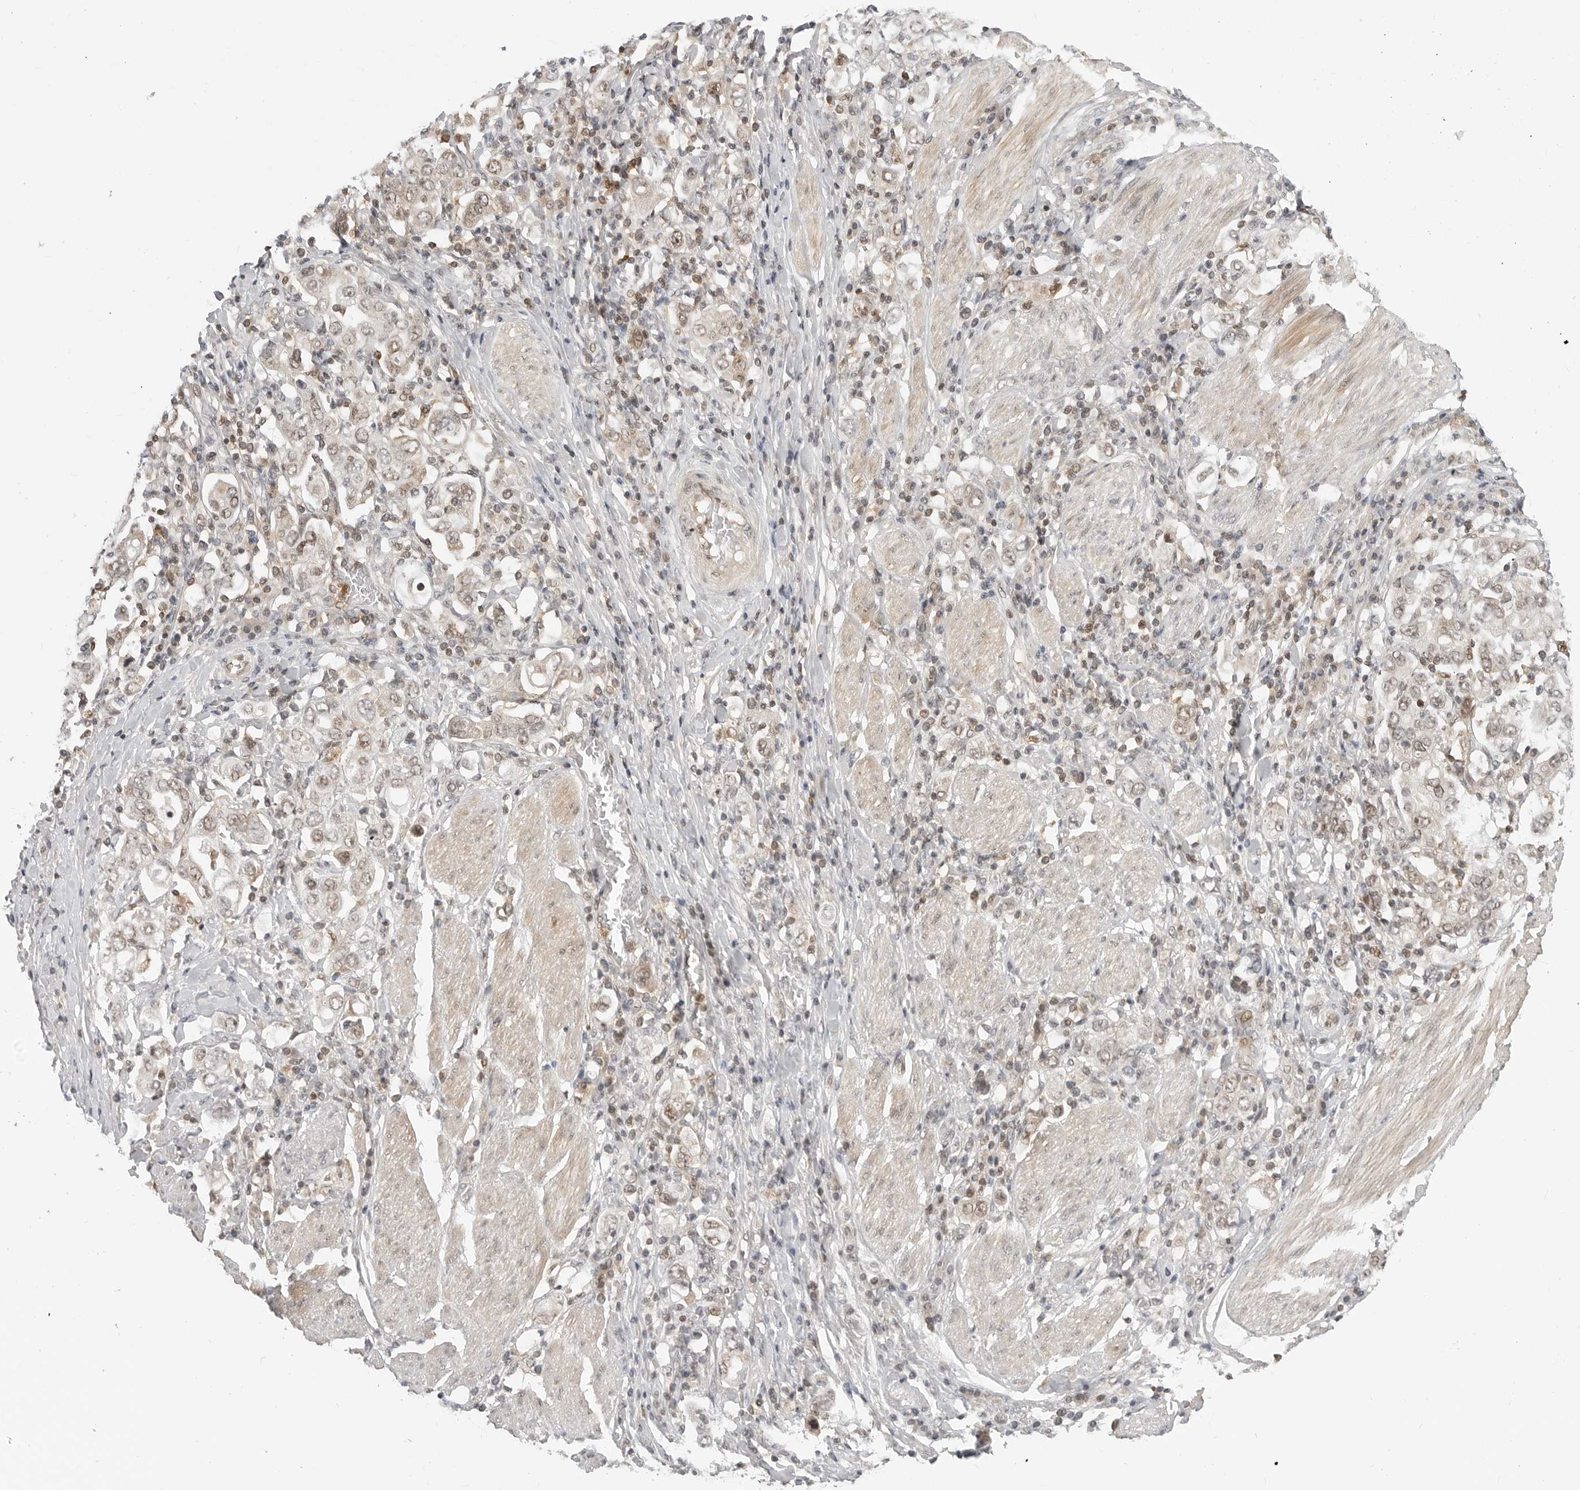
{"staining": {"intensity": "weak", "quantity": ">75%", "location": "nuclear"}, "tissue": "stomach cancer", "cell_type": "Tumor cells", "image_type": "cancer", "snomed": [{"axis": "morphology", "description": "Adenocarcinoma, NOS"}, {"axis": "topography", "description": "Stomach, upper"}], "caption": "Stomach adenocarcinoma tissue displays weak nuclear staining in about >75% of tumor cells Nuclei are stained in blue.", "gene": "C8orf33", "patient": {"sex": "male", "age": 62}}